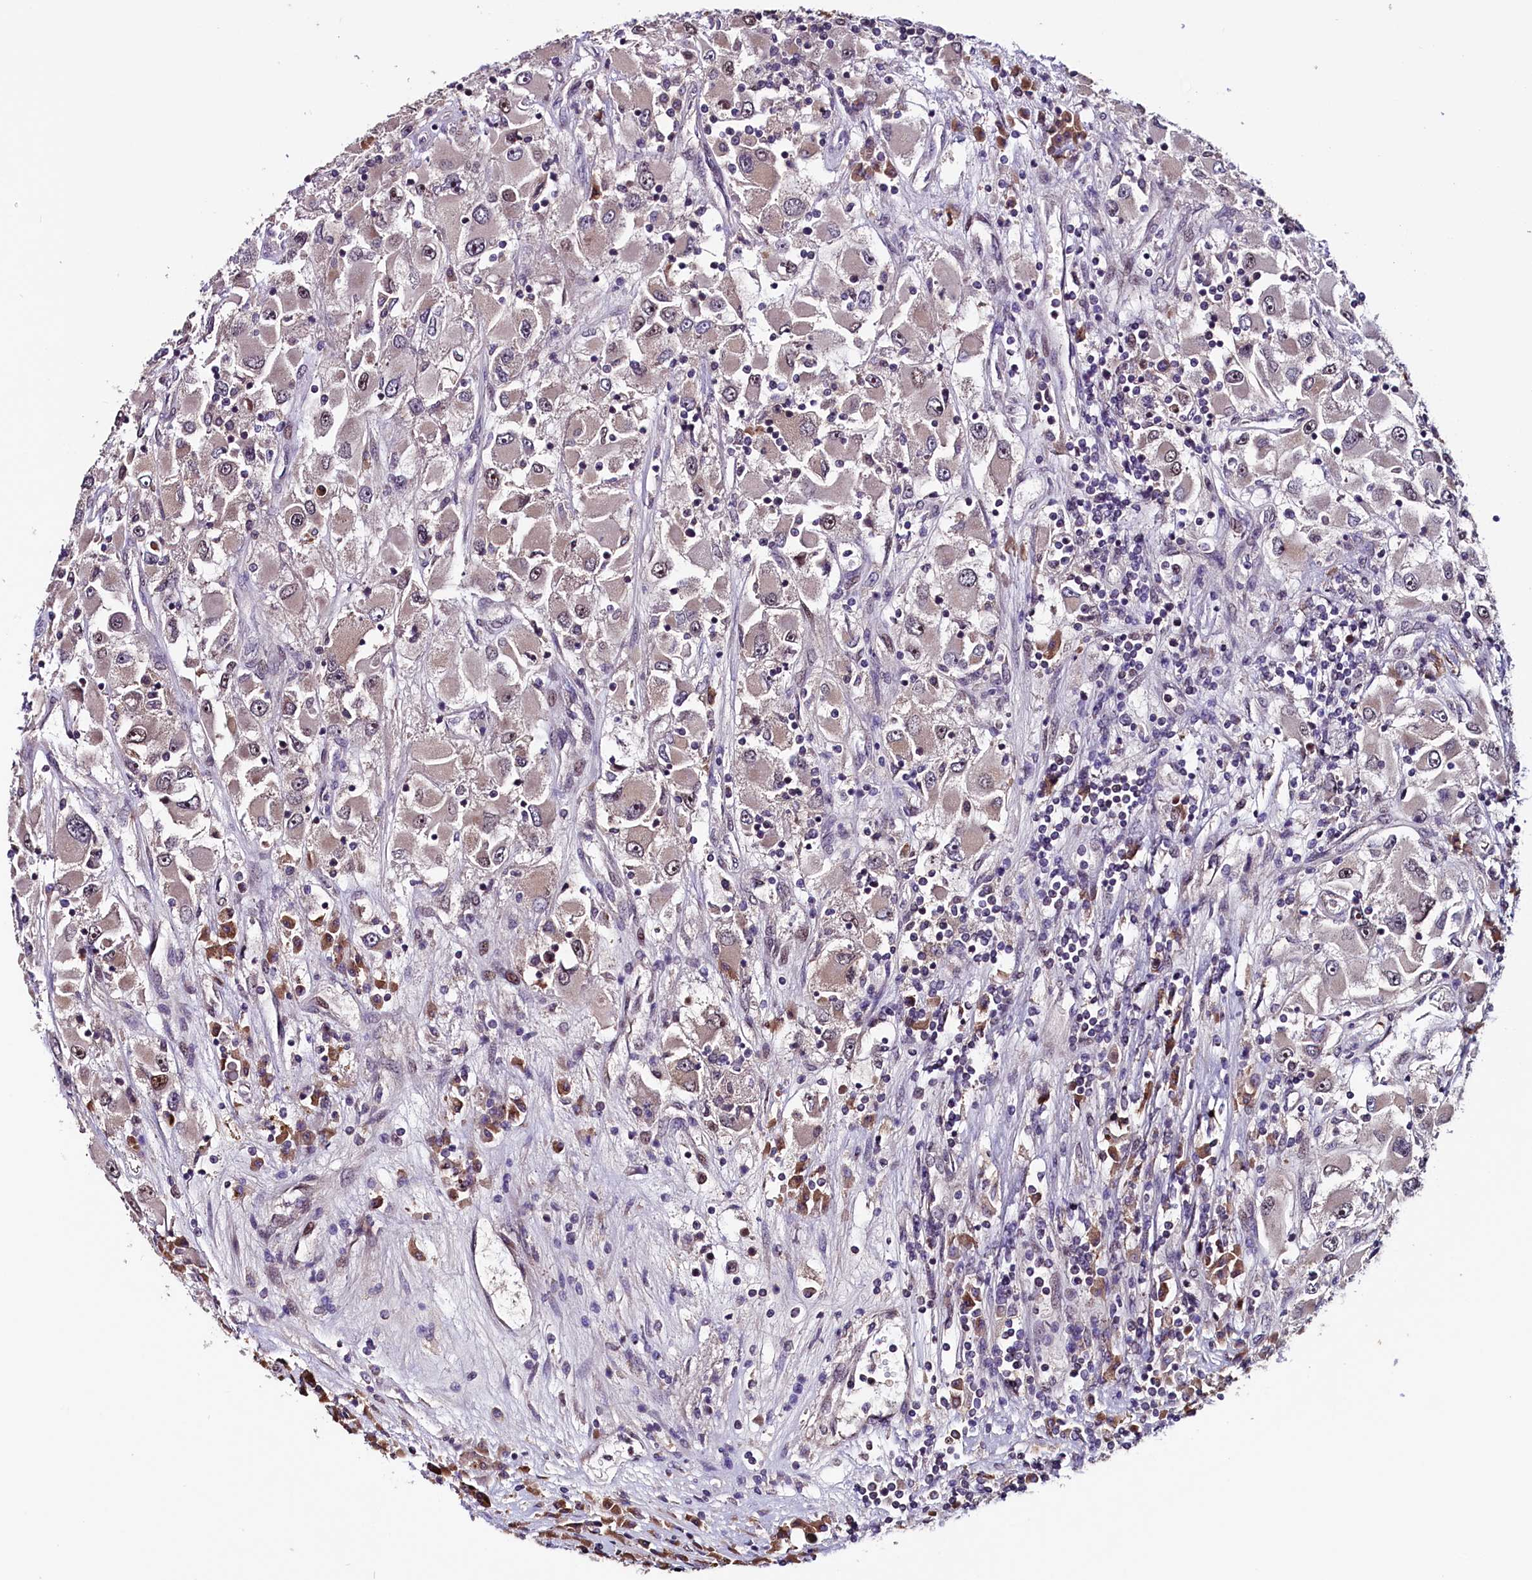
{"staining": {"intensity": "weak", "quantity": "25%-75%", "location": "cytoplasmic/membranous"}, "tissue": "renal cancer", "cell_type": "Tumor cells", "image_type": "cancer", "snomed": [{"axis": "morphology", "description": "Adenocarcinoma, NOS"}, {"axis": "topography", "description": "Kidney"}], "caption": "A photomicrograph showing weak cytoplasmic/membranous positivity in approximately 25%-75% of tumor cells in adenocarcinoma (renal), as visualized by brown immunohistochemical staining.", "gene": "RNMT", "patient": {"sex": "female", "age": 52}}